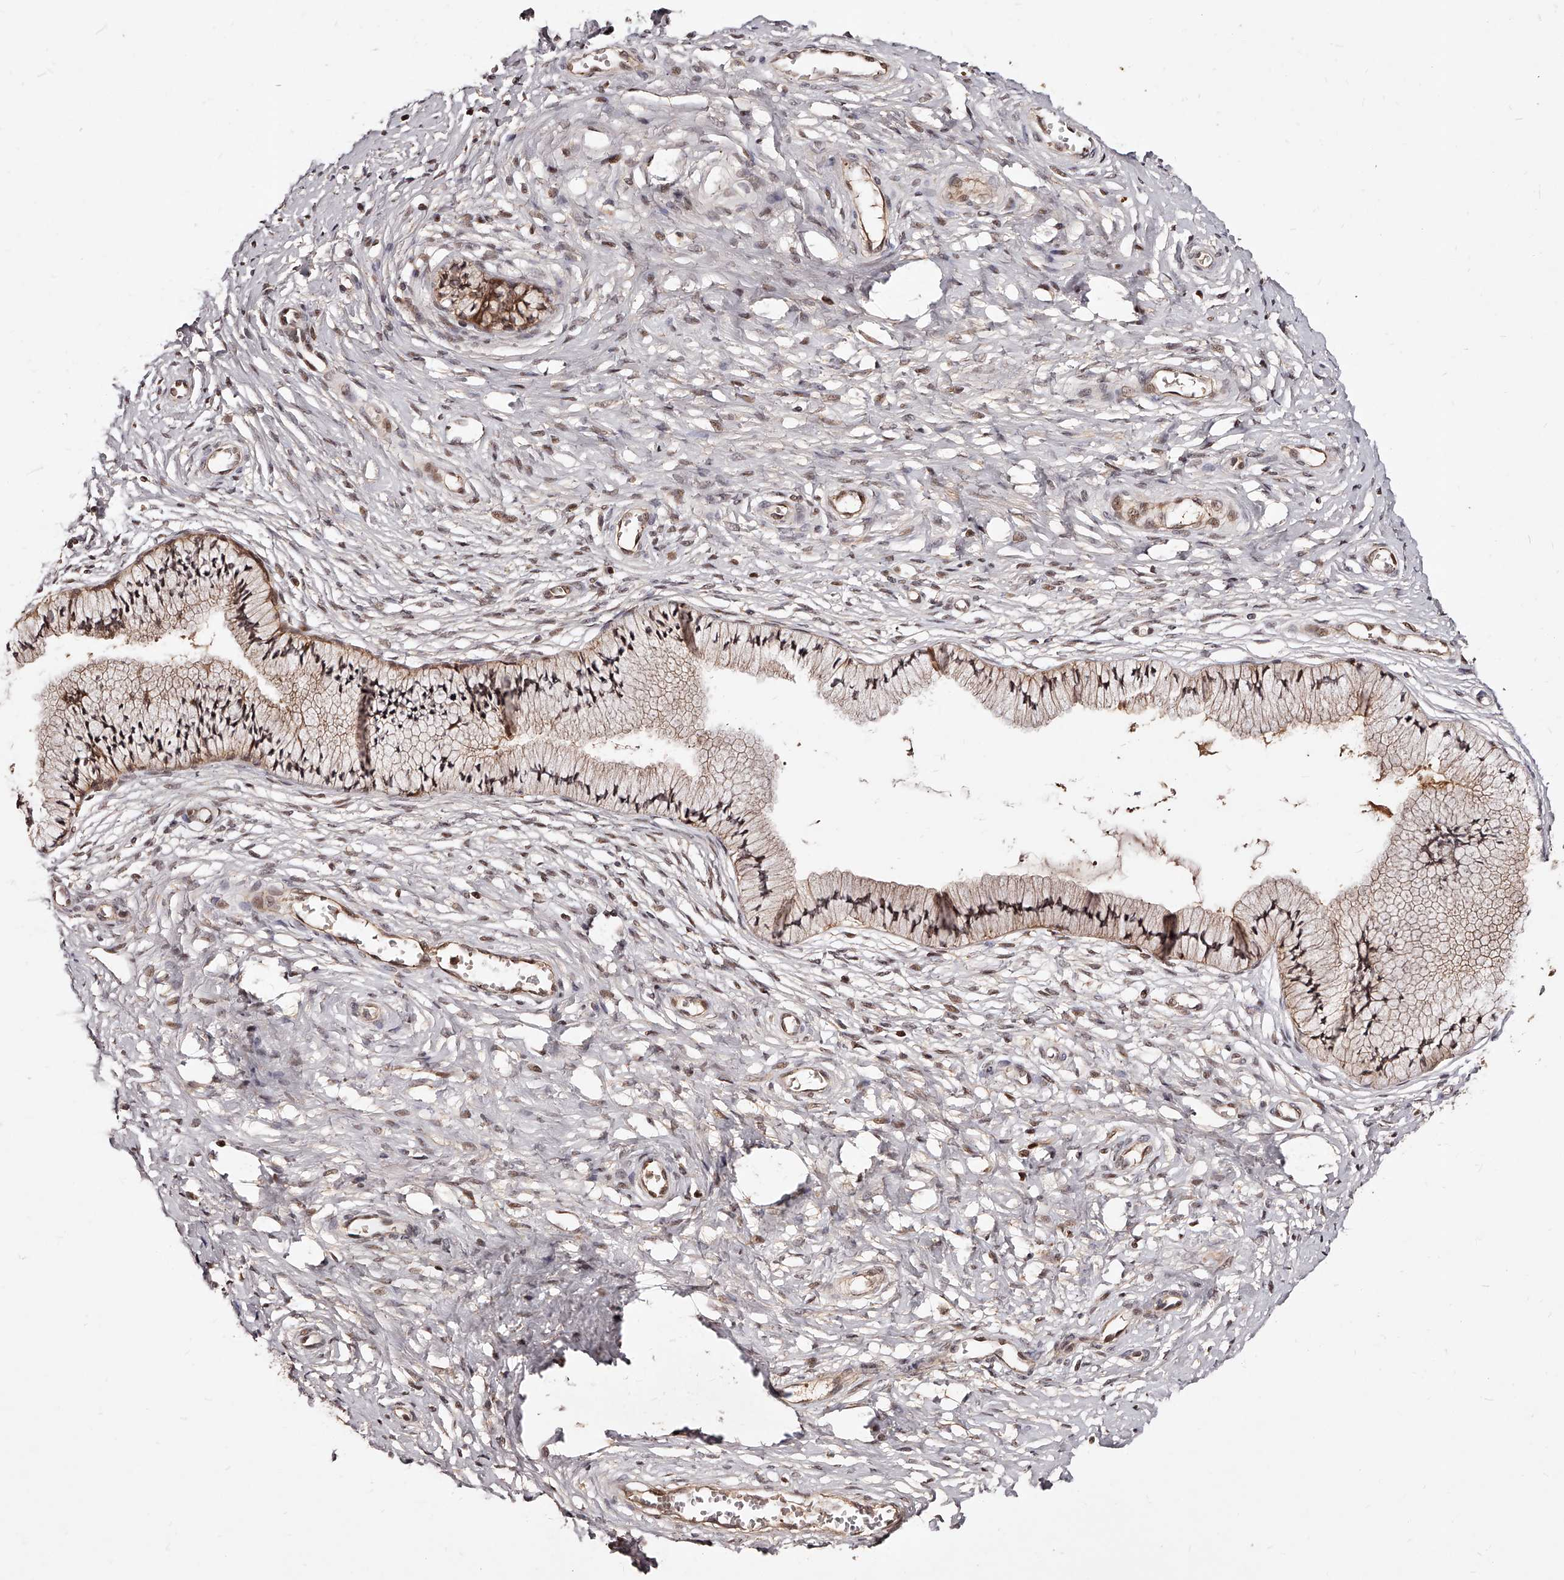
{"staining": {"intensity": "moderate", "quantity": "25%-75%", "location": "cytoplasmic/membranous,nuclear"}, "tissue": "cervix", "cell_type": "Glandular cells", "image_type": "normal", "snomed": [{"axis": "morphology", "description": "Normal tissue, NOS"}, {"axis": "topography", "description": "Cervix"}], "caption": "The histopathology image shows a brown stain indicating the presence of a protein in the cytoplasmic/membranous,nuclear of glandular cells in cervix. The protein is shown in brown color, while the nuclei are stained blue.", "gene": "CUL7", "patient": {"sex": "female", "age": 36}}